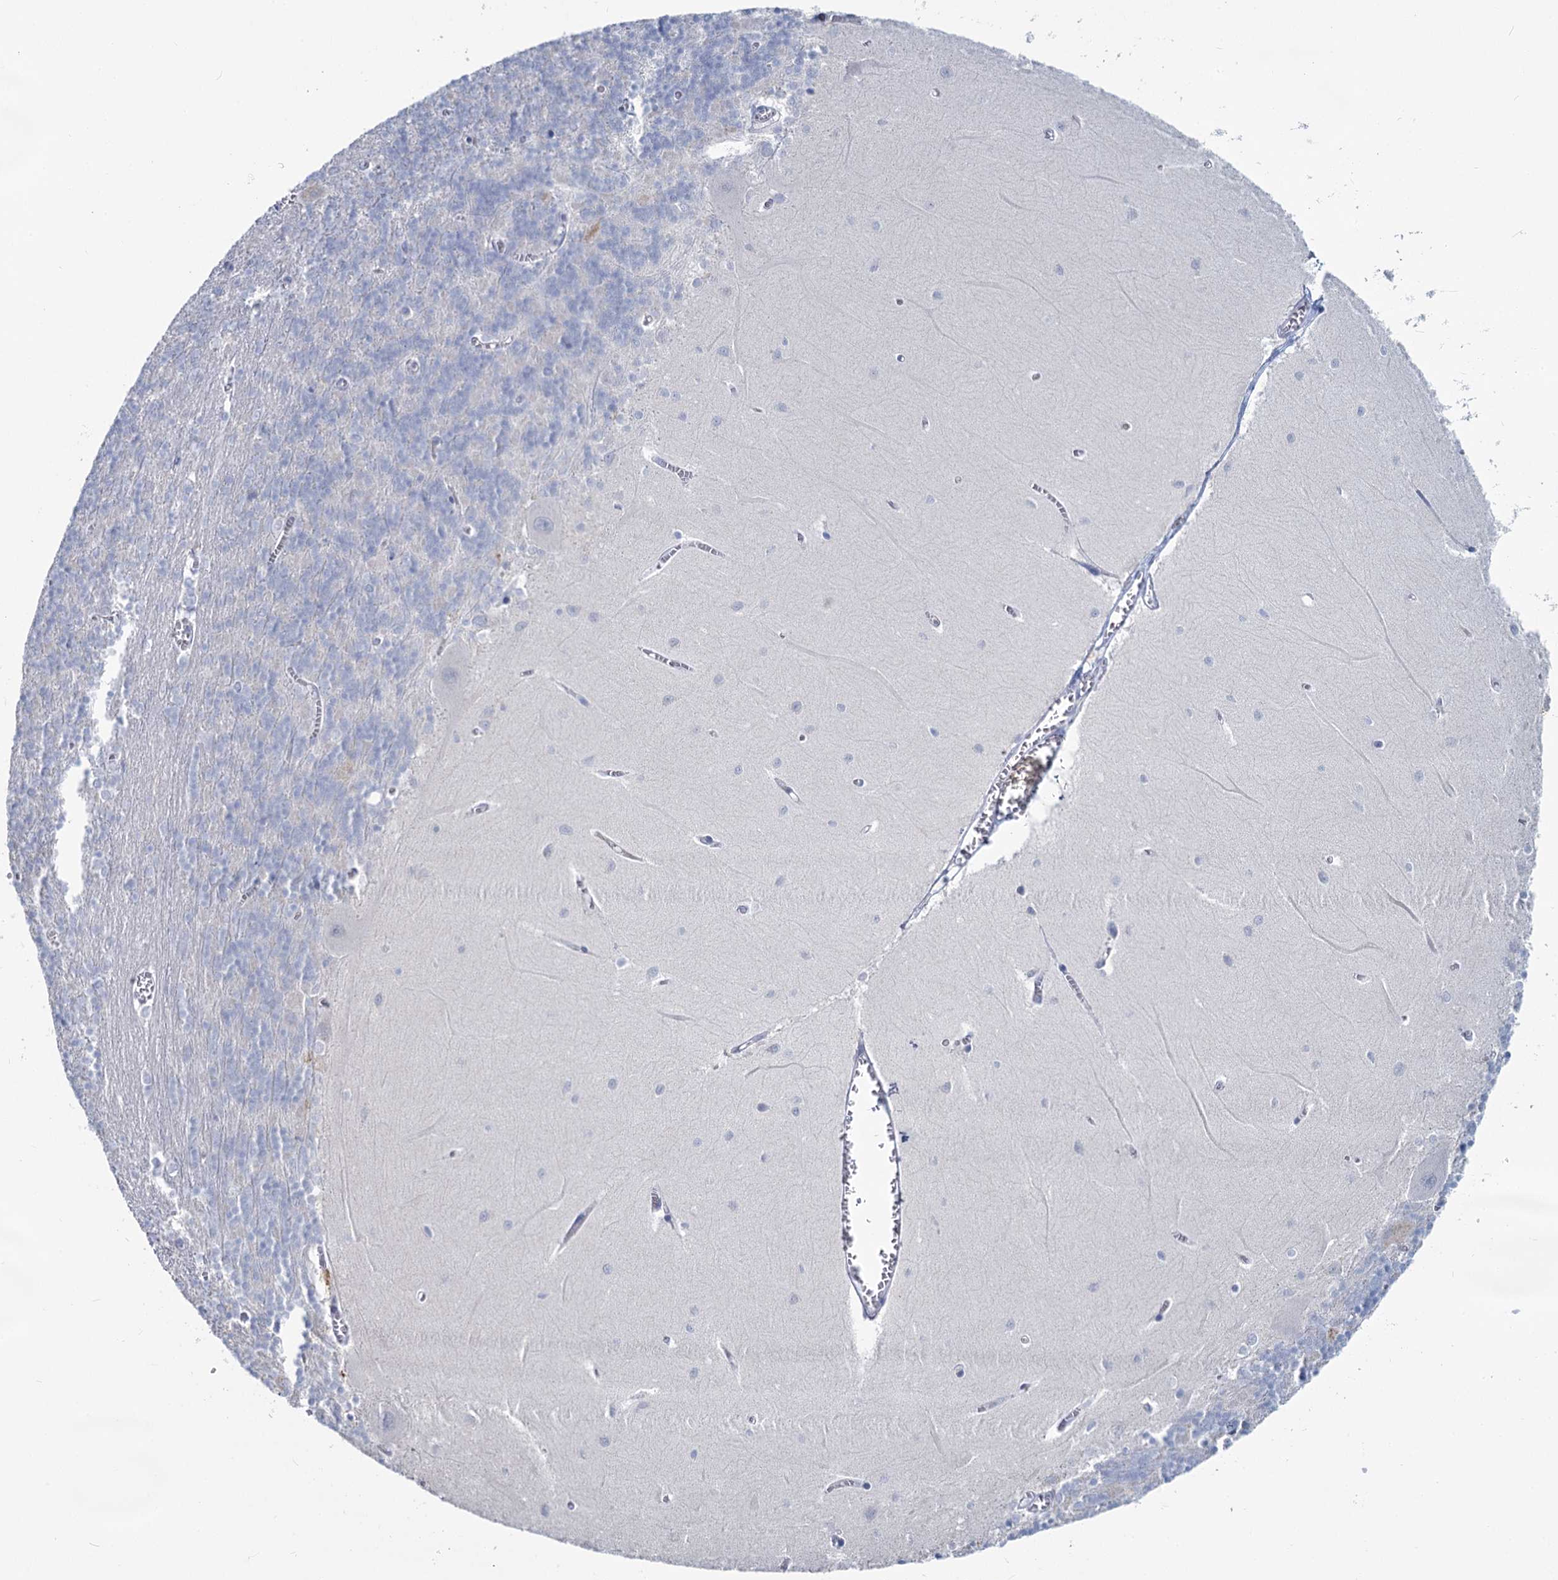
{"staining": {"intensity": "negative", "quantity": "none", "location": "none"}, "tissue": "cerebellum", "cell_type": "Cells in granular layer", "image_type": "normal", "snomed": [{"axis": "morphology", "description": "Normal tissue, NOS"}, {"axis": "topography", "description": "Cerebellum"}], "caption": "The micrograph displays no staining of cells in granular layer in unremarkable cerebellum.", "gene": "CHGA", "patient": {"sex": "male", "age": 37}}